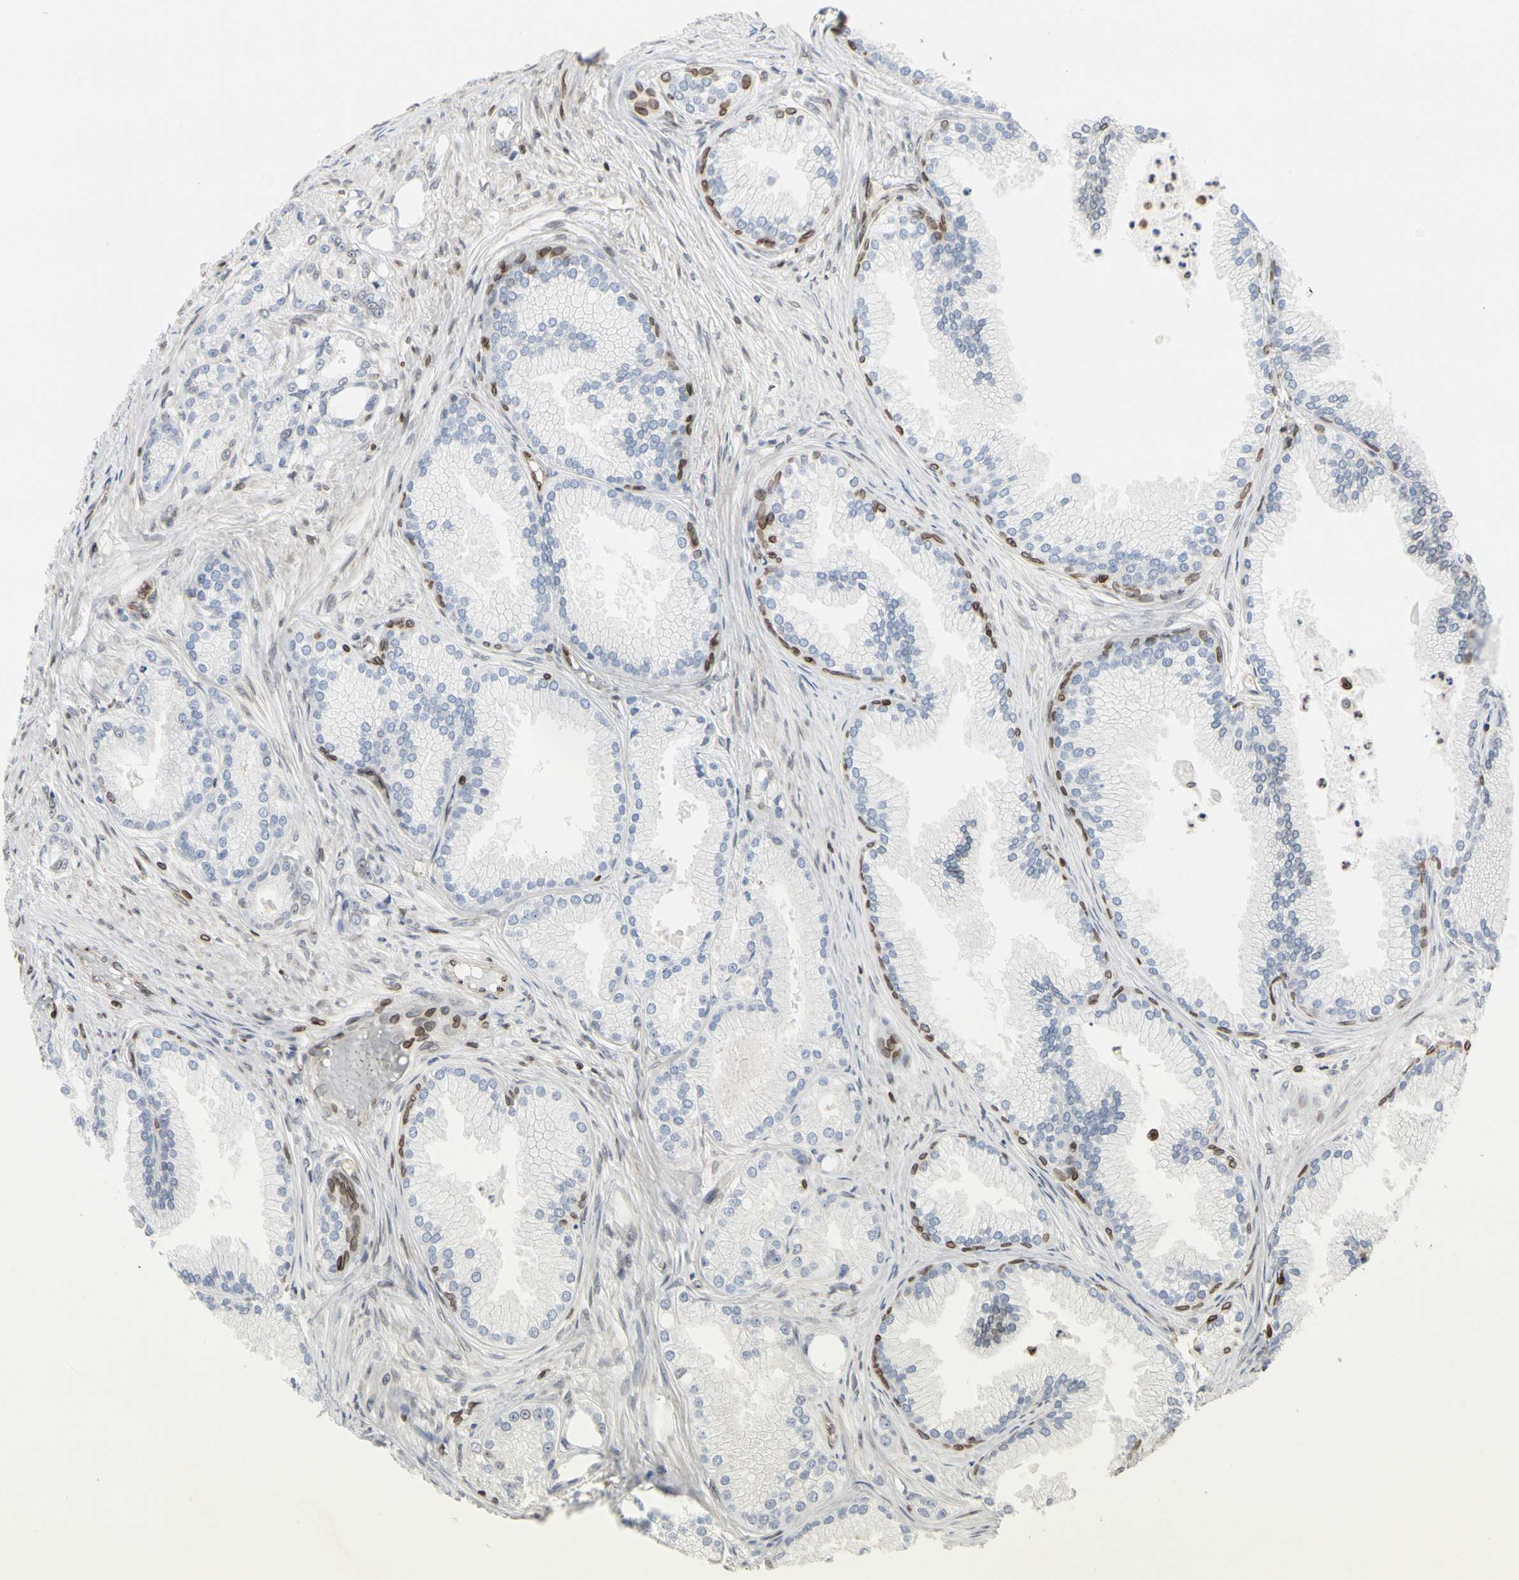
{"staining": {"intensity": "negative", "quantity": "none", "location": "none"}, "tissue": "prostate cancer", "cell_type": "Tumor cells", "image_type": "cancer", "snomed": [{"axis": "morphology", "description": "Adenocarcinoma, Low grade"}, {"axis": "topography", "description": "Prostate"}], "caption": "High power microscopy micrograph of an IHC photomicrograph of prostate adenocarcinoma (low-grade), revealing no significant positivity in tumor cells.", "gene": "TMPO", "patient": {"sex": "male", "age": 72}}